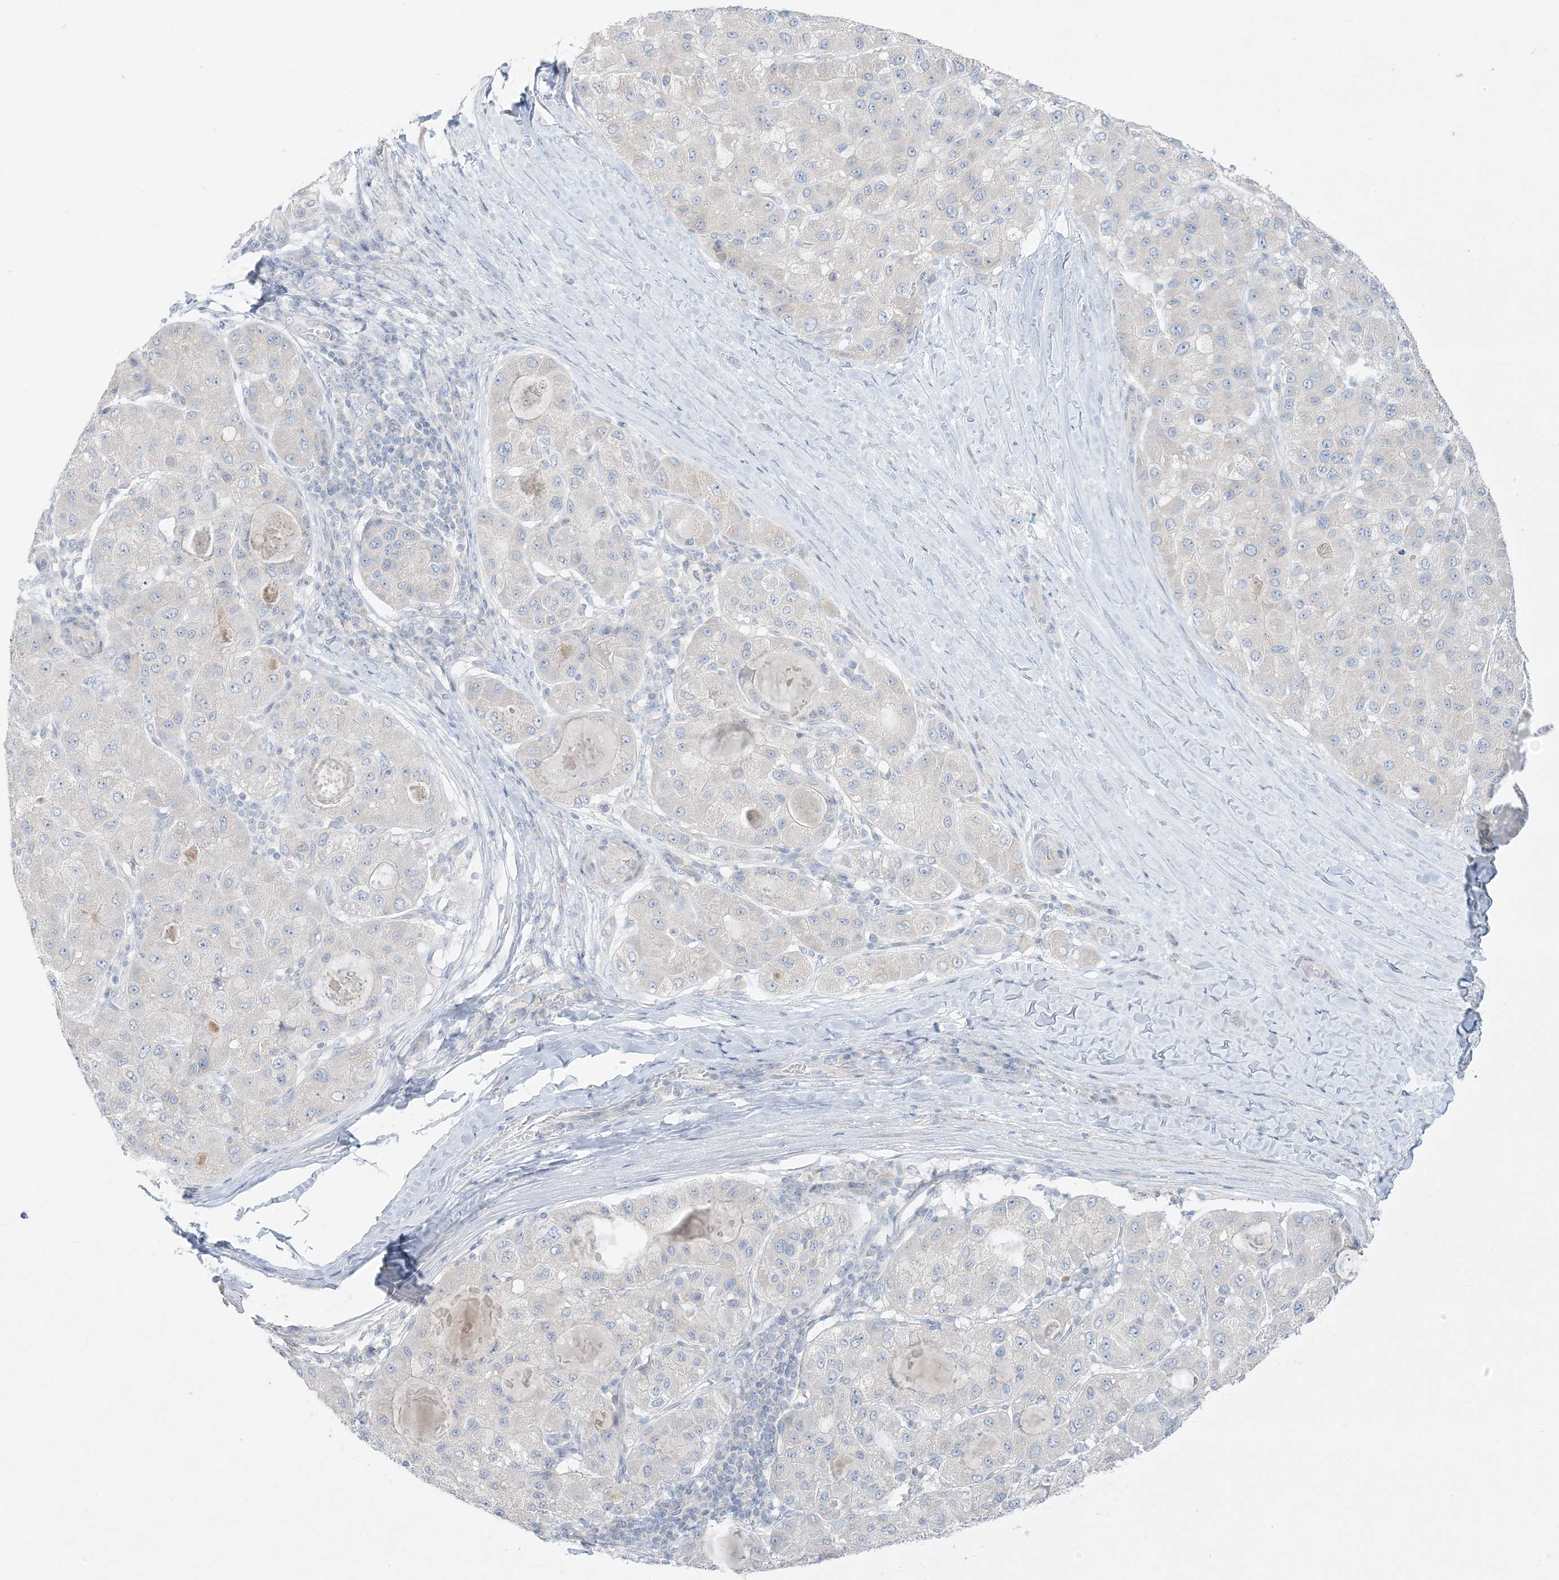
{"staining": {"intensity": "negative", "quantity": "none", "location": "none"}, "tissue": "liver cancer", "cell_type": "Tumor cells", "image_type": "cancer", "snomed": [{"axis": "morphology", "description": "Carcinoma, Hepatocellular, NOS"}, {"axis": "topography", "description": "Liver"}], "caption": "DAB immunohistochemical staining of hepatocellular carcinoma (liver) reveals no significant staining in tumor cells.", "gene": "FAM184A", "patient": {"sex": "male", "age": 80}}